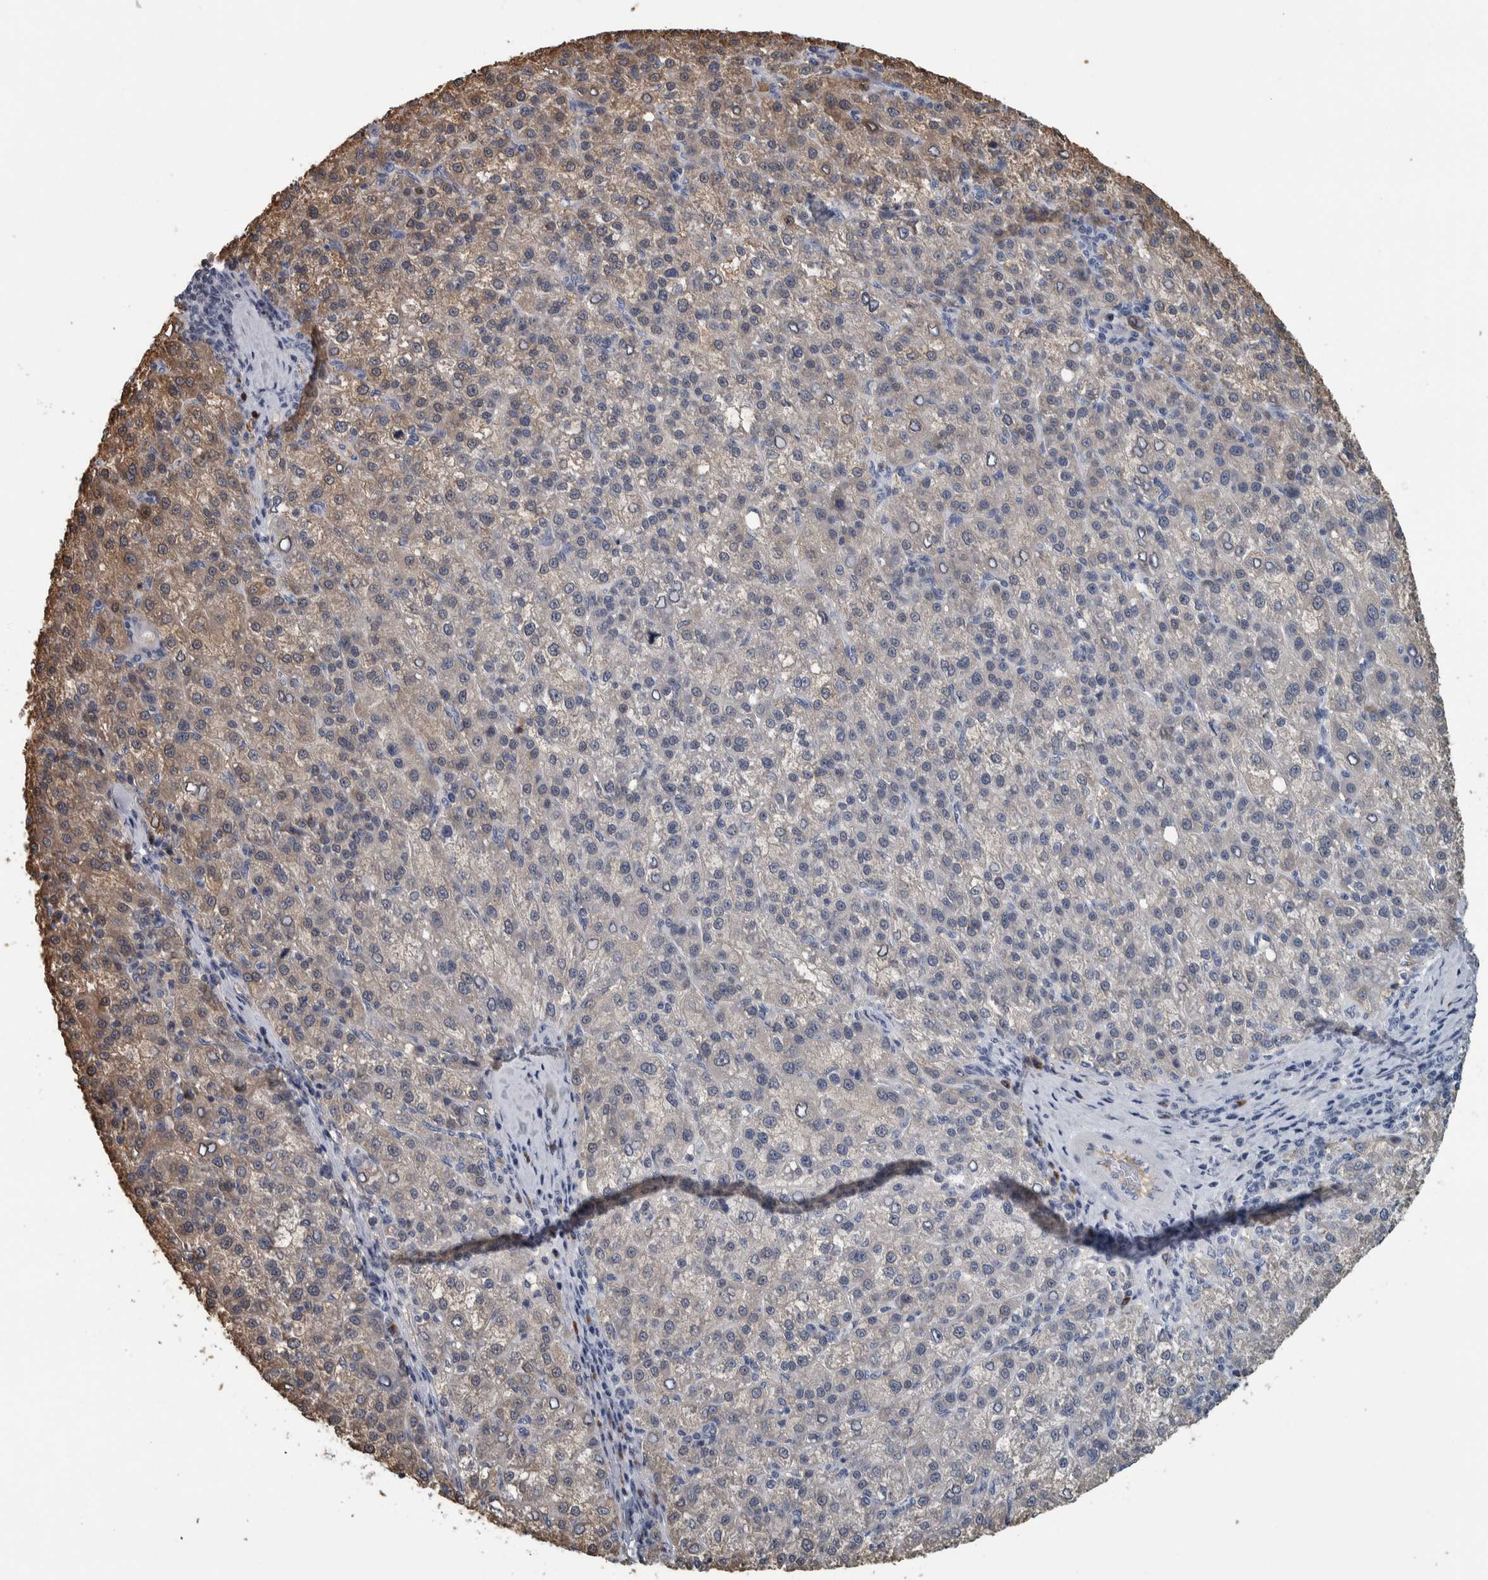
{"staining": {"intensity": "weak", "quantity": "25%-75%", "location": "cytoplasmic/membranous"}, "tissue": "liver cancer", "cell_type": "Tumor cells", "image_type": "cancer", "snomed": [{"axis": "morphology", "description": "Carcinoma, Hepatocellular, NOS"}, {"axis": "topography", "description": "Liver"}], "caption": "An image of hepatocellular carcinoma (liver) stained for a protein displays weak cytoplasmic/membranous brown staining in tumor cells.", "gene": "CAVIN4", "patient": {"sex": "female", "age": 58}}